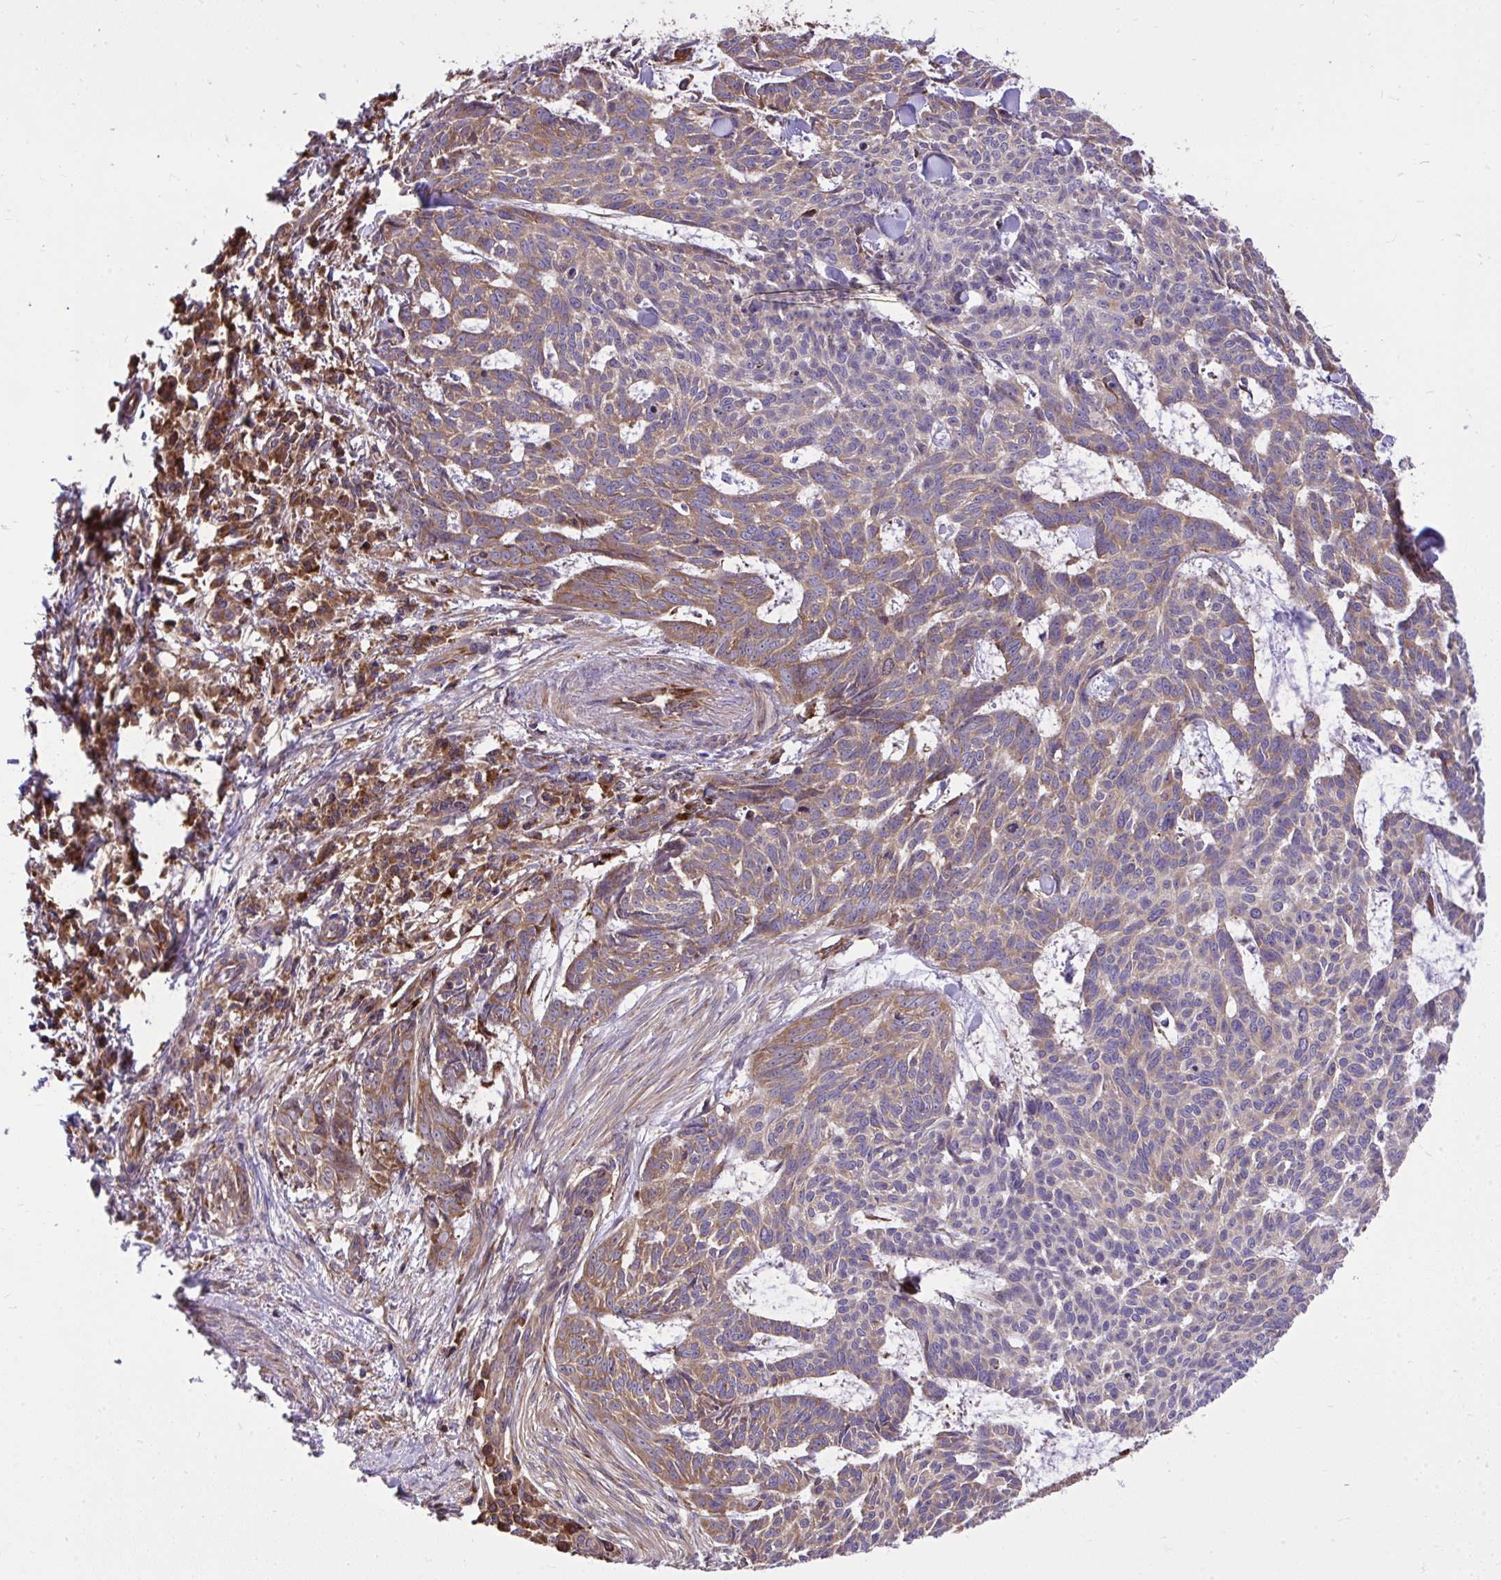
{"staining": {"intensity": "weak", "quantity": ">75%", "location": "cytoplasmic/membranous"}, "tissue": "skin cancer", "cell_type": "Tumor cells", "image_type": "cancer", "snomed": [{"axis": "morphology", "description": "Basal cell carcinoma"}, {"axis": "topography", "description": "Skin"}], "caption": "Basal cell carcinoma (skin) stained for a protein reveals weak cytoplasmic/membranous positivity in tumor cells.", "gene": "PAIP2", "patient": {"sex": "female", "age": 93}}